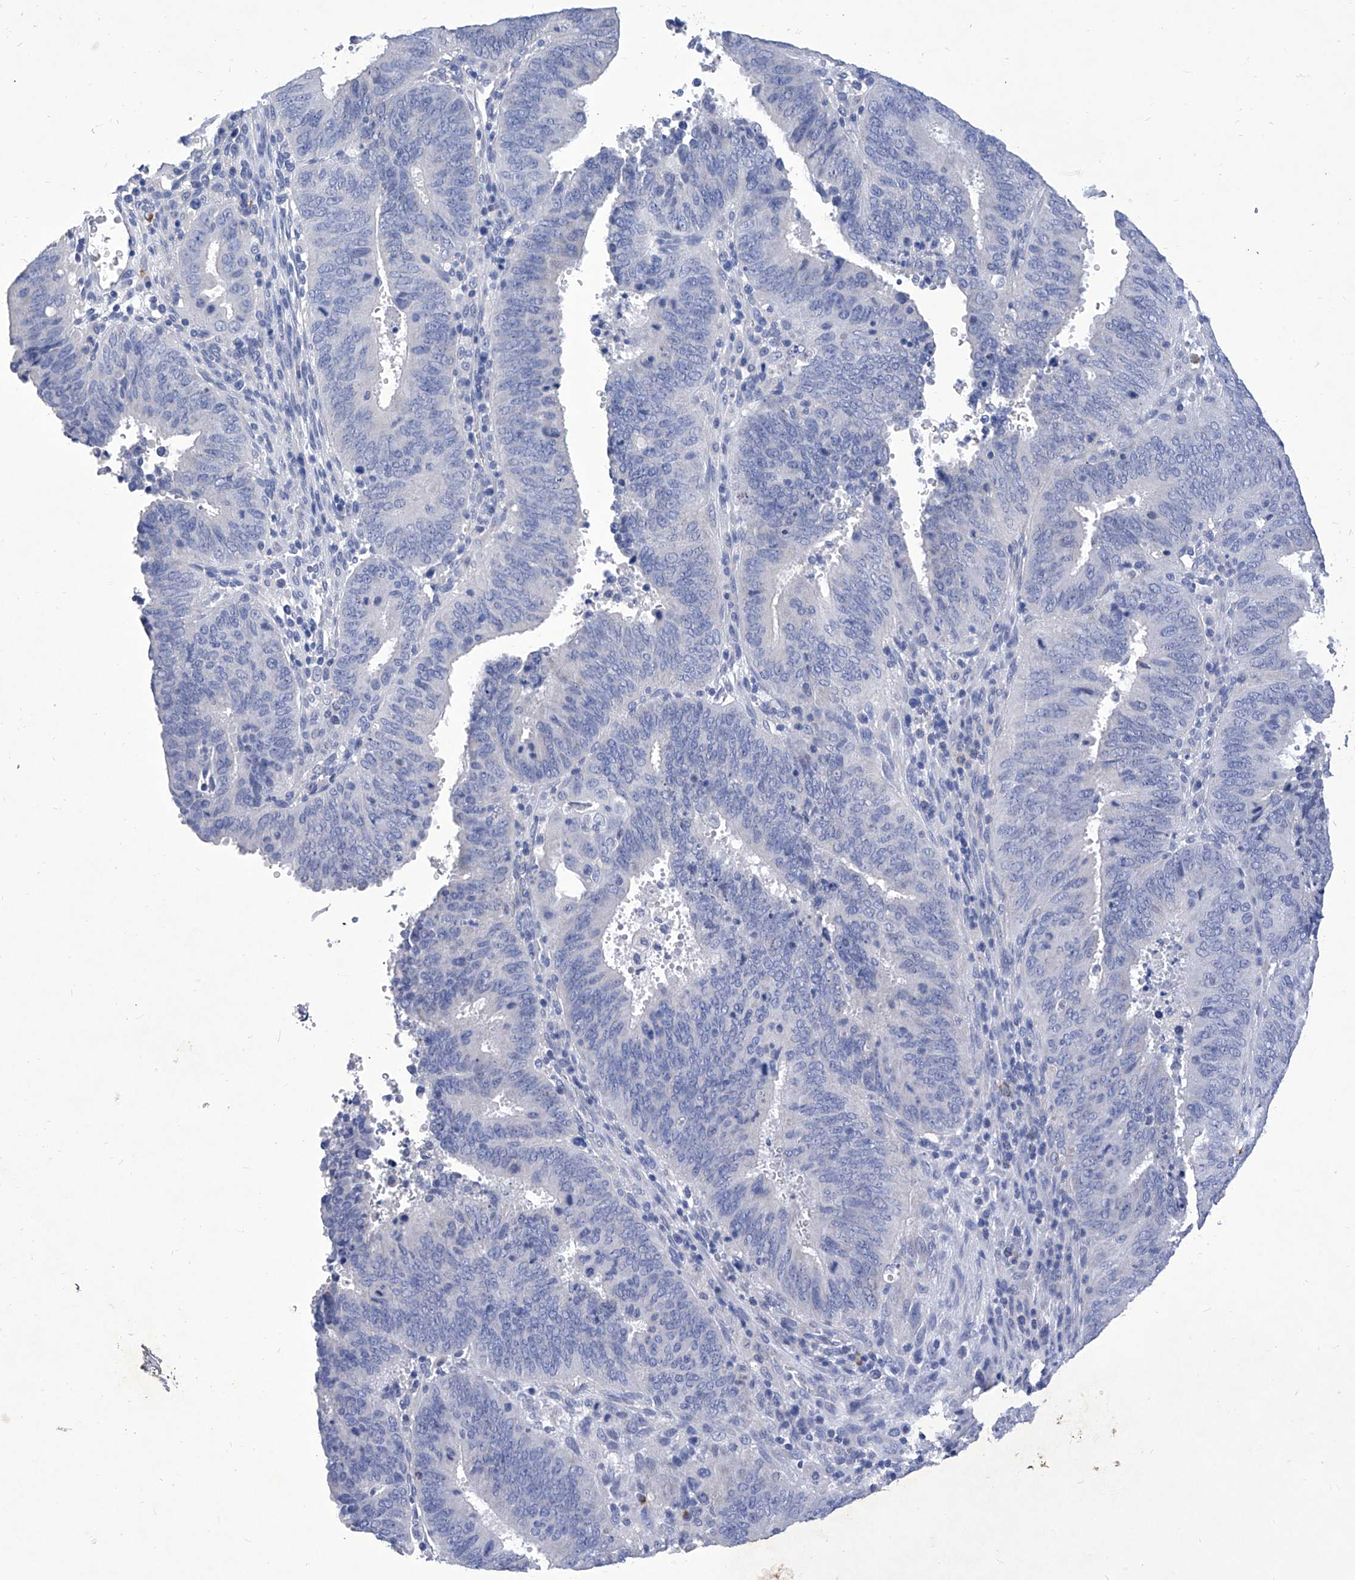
{"staining": {"intensity": "negative", "quantity": "none", "location": "none"}, "tissue": "cervical cancer", "cell_type": "Tumor cells", "image_type": "cancer", "snomed": [{"axis": "morphology", "description": "Adenocarcinoma, NOS"}, {"axis": "topography", "description": "Cervix"}], "caption": "This is a micrograph of immunohistochemistry (IHC) staining of cervical cancer, which shows no positivity in tumor cells.", "gene": "IFNL2", "patient": {"sex": "female", "age": 44}}